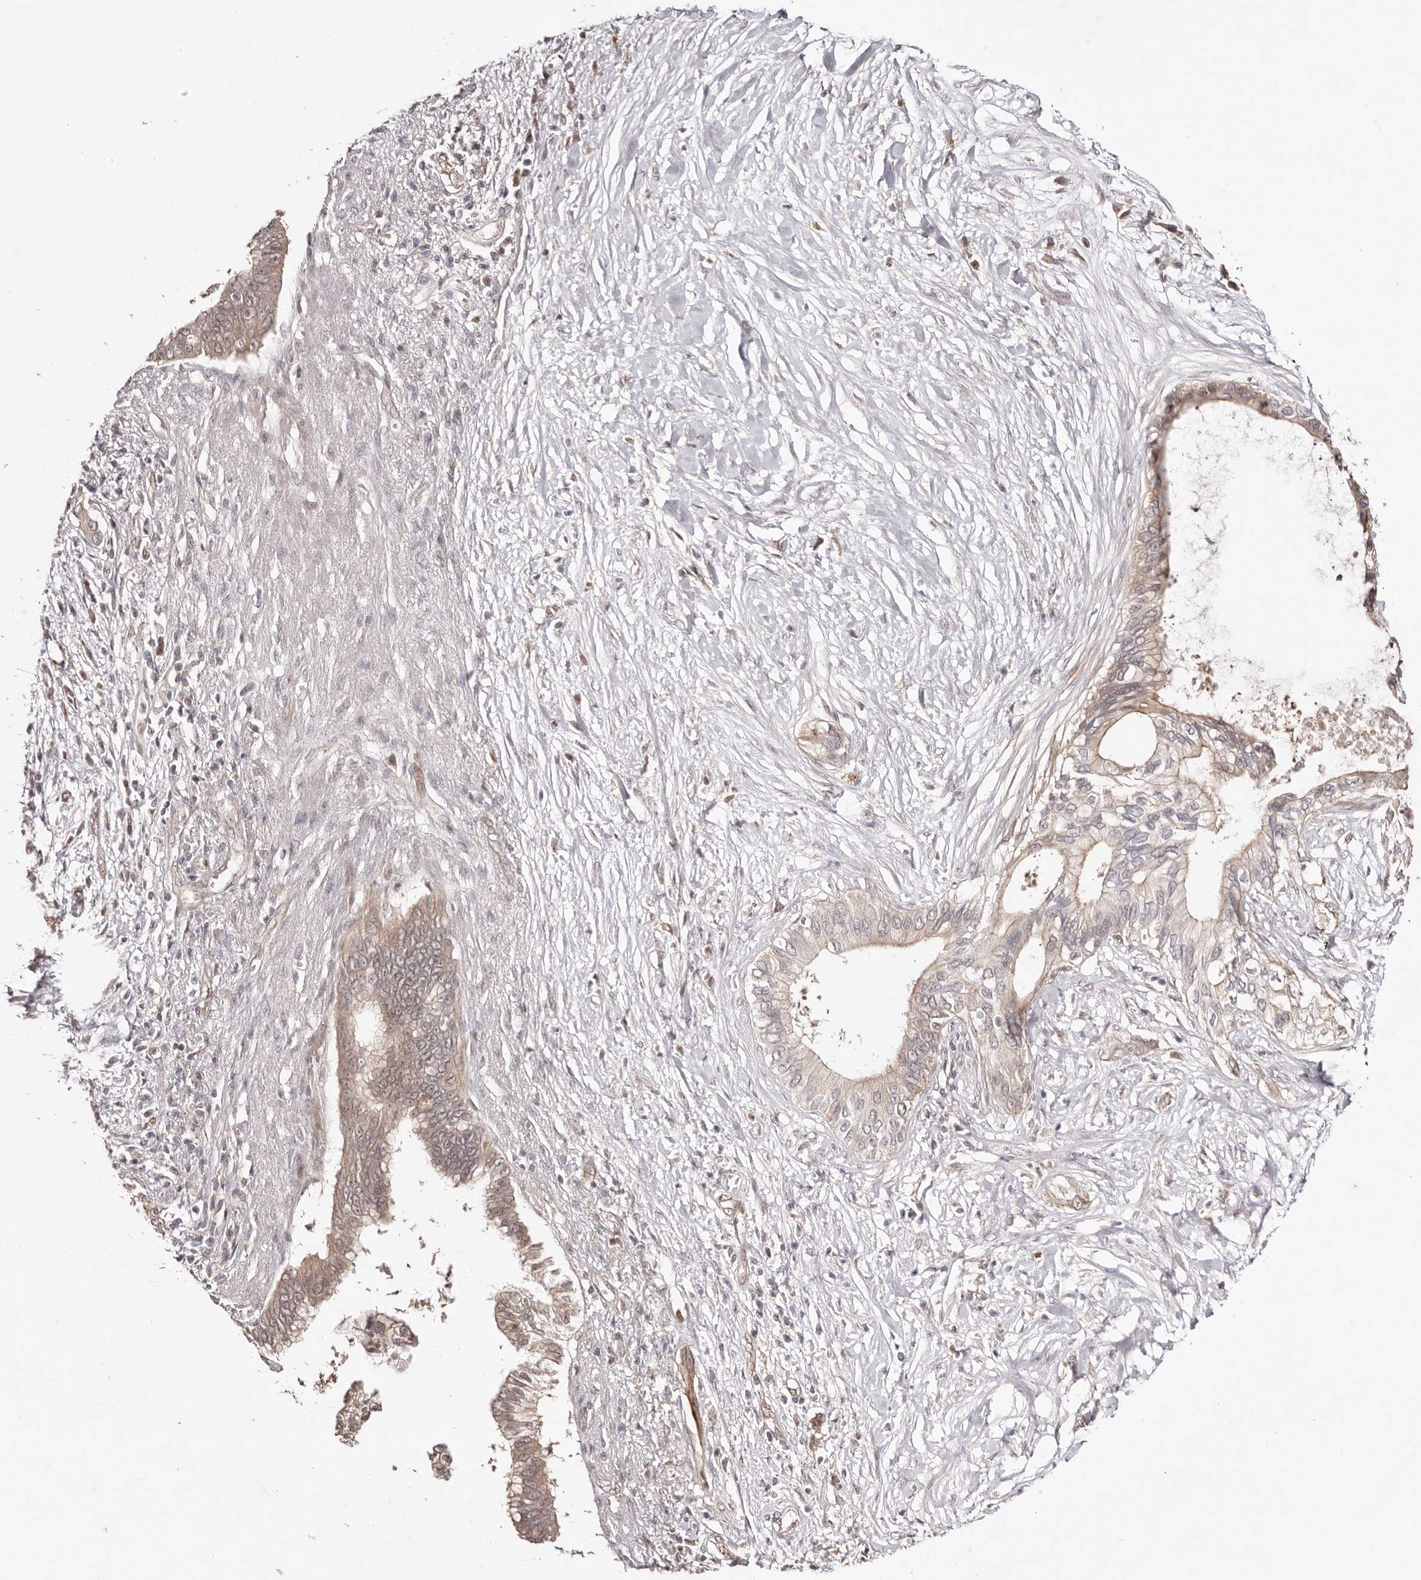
{"staining": {"intensity": "weak", "quantity": ">75%", "location": "cytoplasmic/membranous,nuclear"}, "tissue": "pancreatic cancer", "cell_type": "Tumor cells", "image_type": "cancer", "snomed": [{"axis": "morphology", "description": "Normal tissue, NOS"}, {"axis": "morphology", "description": "Adenocarcinoma, NOS"}, {"axis": "topography", "description": "Pancreas"}, {"axis": "topography", "description": "Peripheral nerve tissue"}], "caption": "A brown stain shows weak cytoplasmic/membranous and nuclear expression of a protein in human adenocarcinoma (pancreatic) tumor cells.", "gene": "EGR3", "patient": {"sex": "male", "age": 59}}